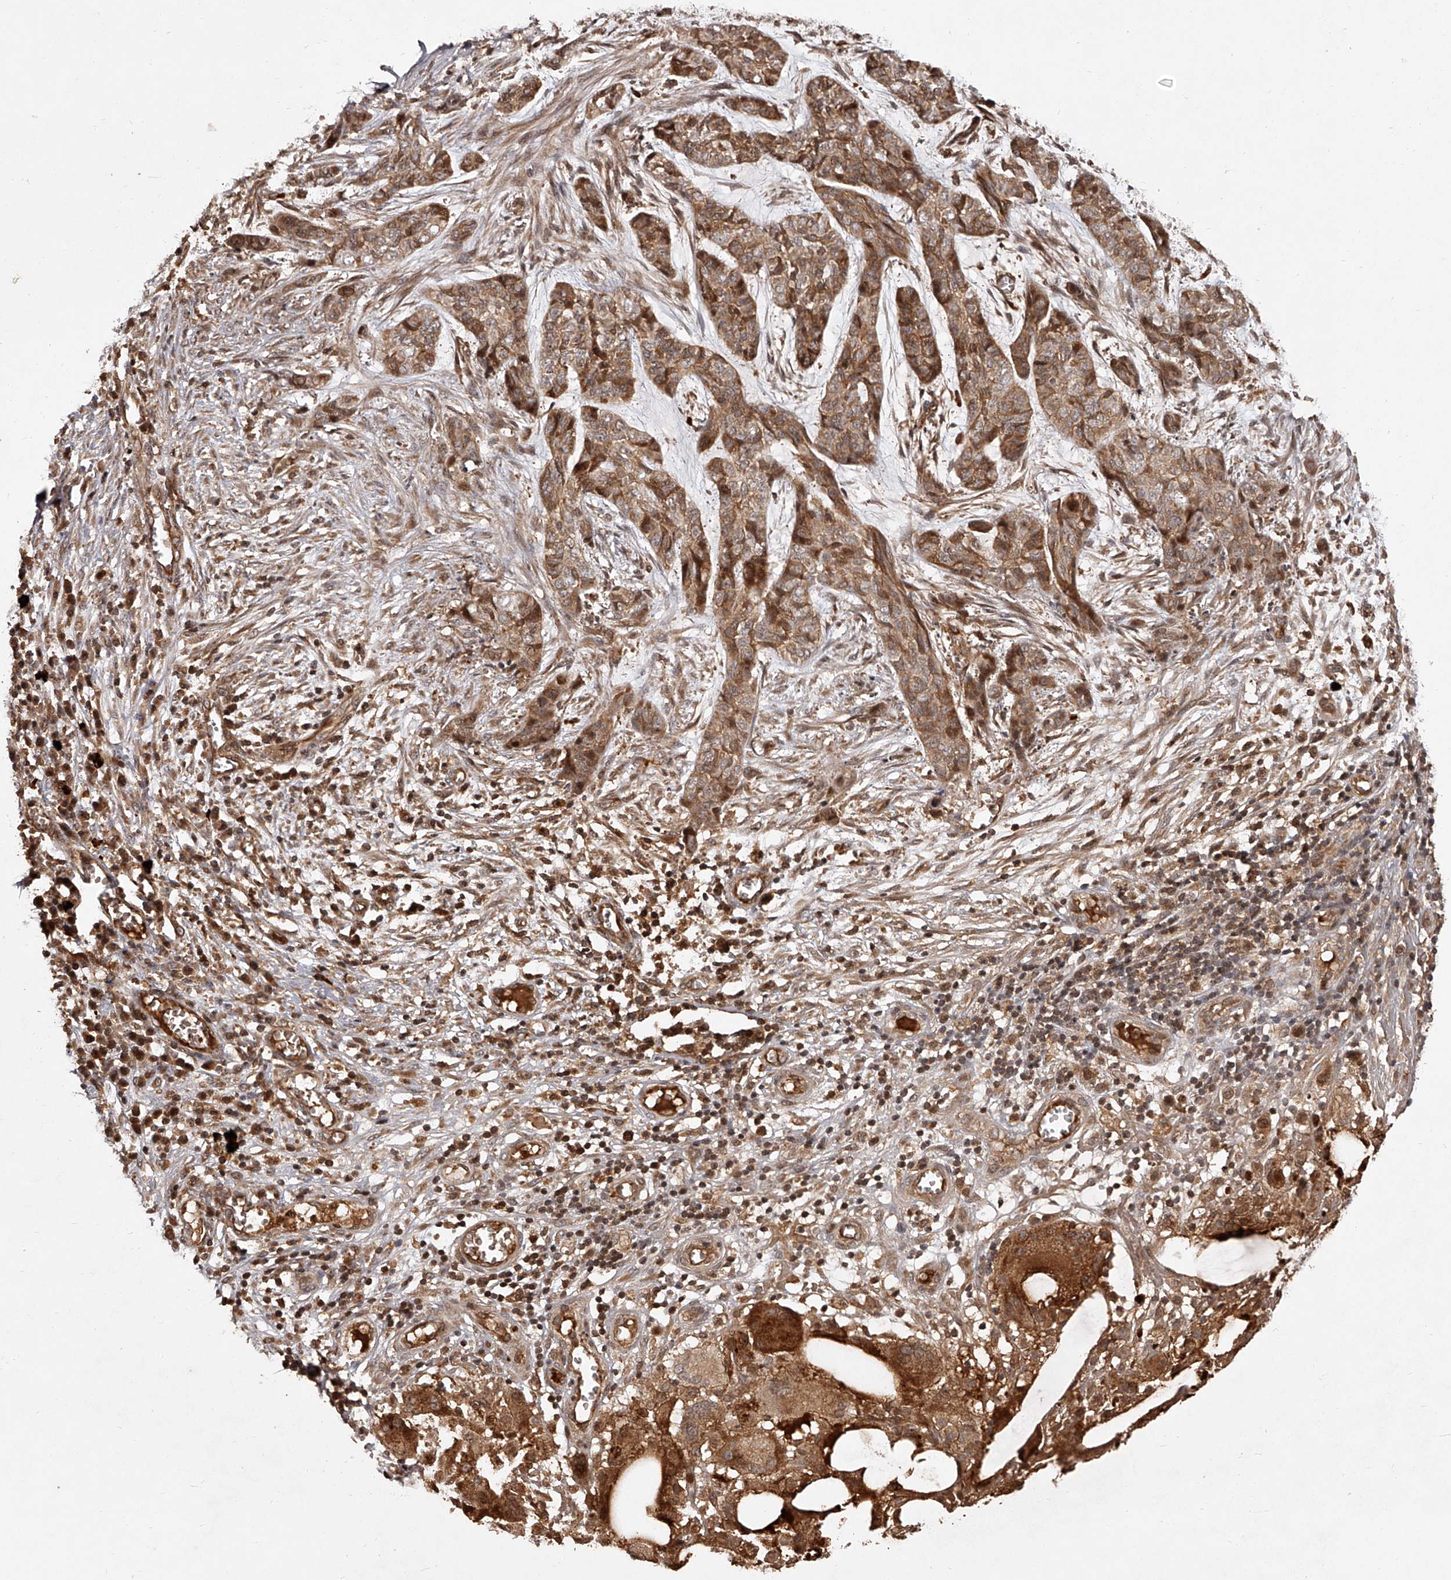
{"staining": {"intensity": "moderate", "quantity": ">75%", "location": "cytoplasmic/membranous"}, "tissue": "skin cancer", "cell_type": "Tumor cells", "image_type": "cancer", "snomed": [{"axis": "morphology", "description": "Basal cell carcinoma"}, {"axis": "topography", "description": "Skin"}], "caption": "Tumor cells demonstrate medium levels of moderate cytoplasmic/membranous staining in about >75% of cells in skin cancer.", "gene": "CRYZL1", "patient": {"sex": "female", "age": 64}}